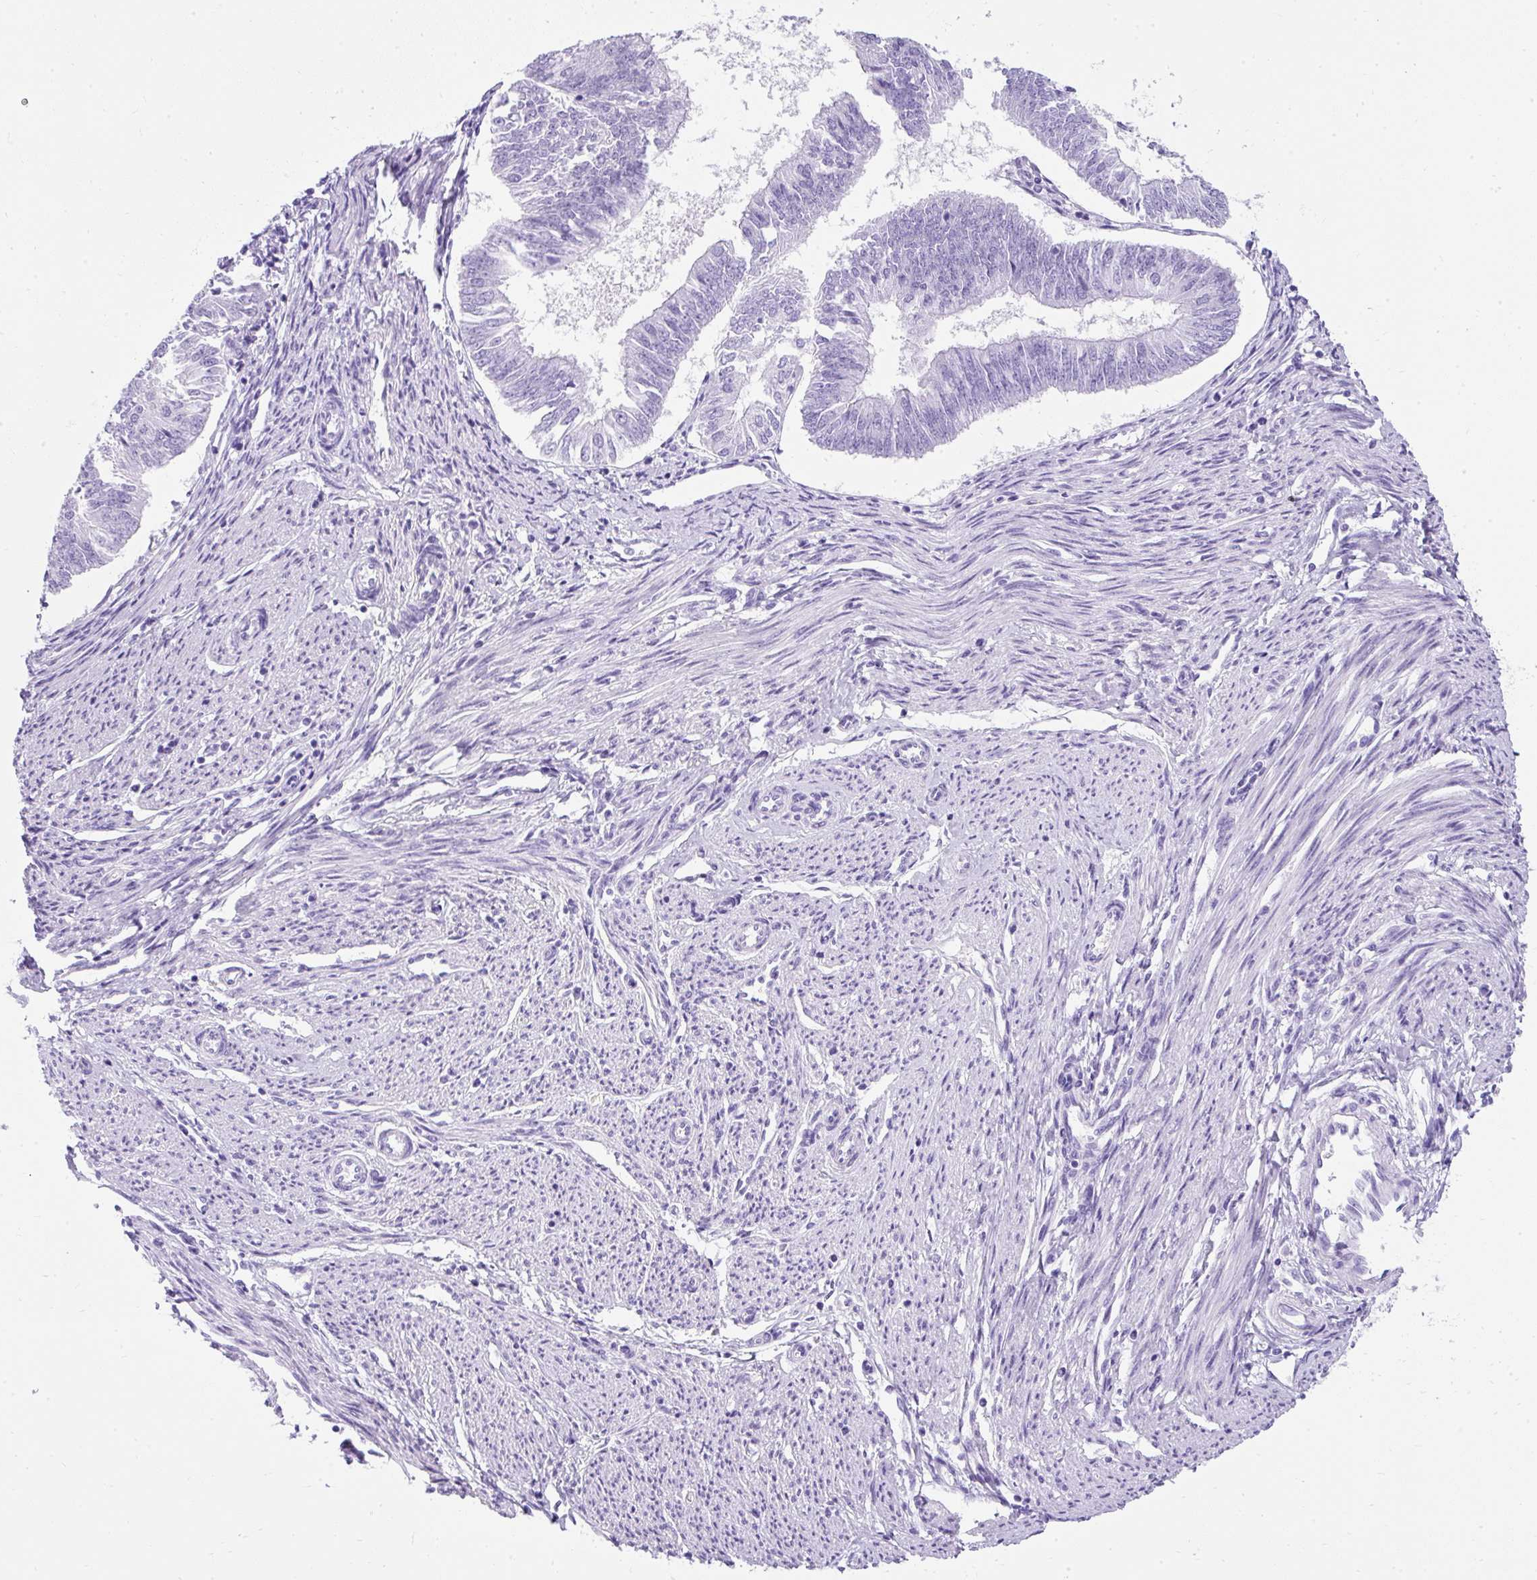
{"staining": {"intensity": "negative", "quantity": "none", "location": "none"}, "tissue": "endometrial cancer", "cell_type": "Tumor cells", "image_type": "cancer", "snomed": [{"axis": "morphology", "description": "Adenocarcinoma, NOS"}, {"axis": "topography", "description": "Endometrium"}], "caption": "Immunohistochemistry (IHC) of human endometrial cancer exhibits no positivity in tumor cells.", "gene": "PVALB", "patient": {"sex": "female", "age": 58}}